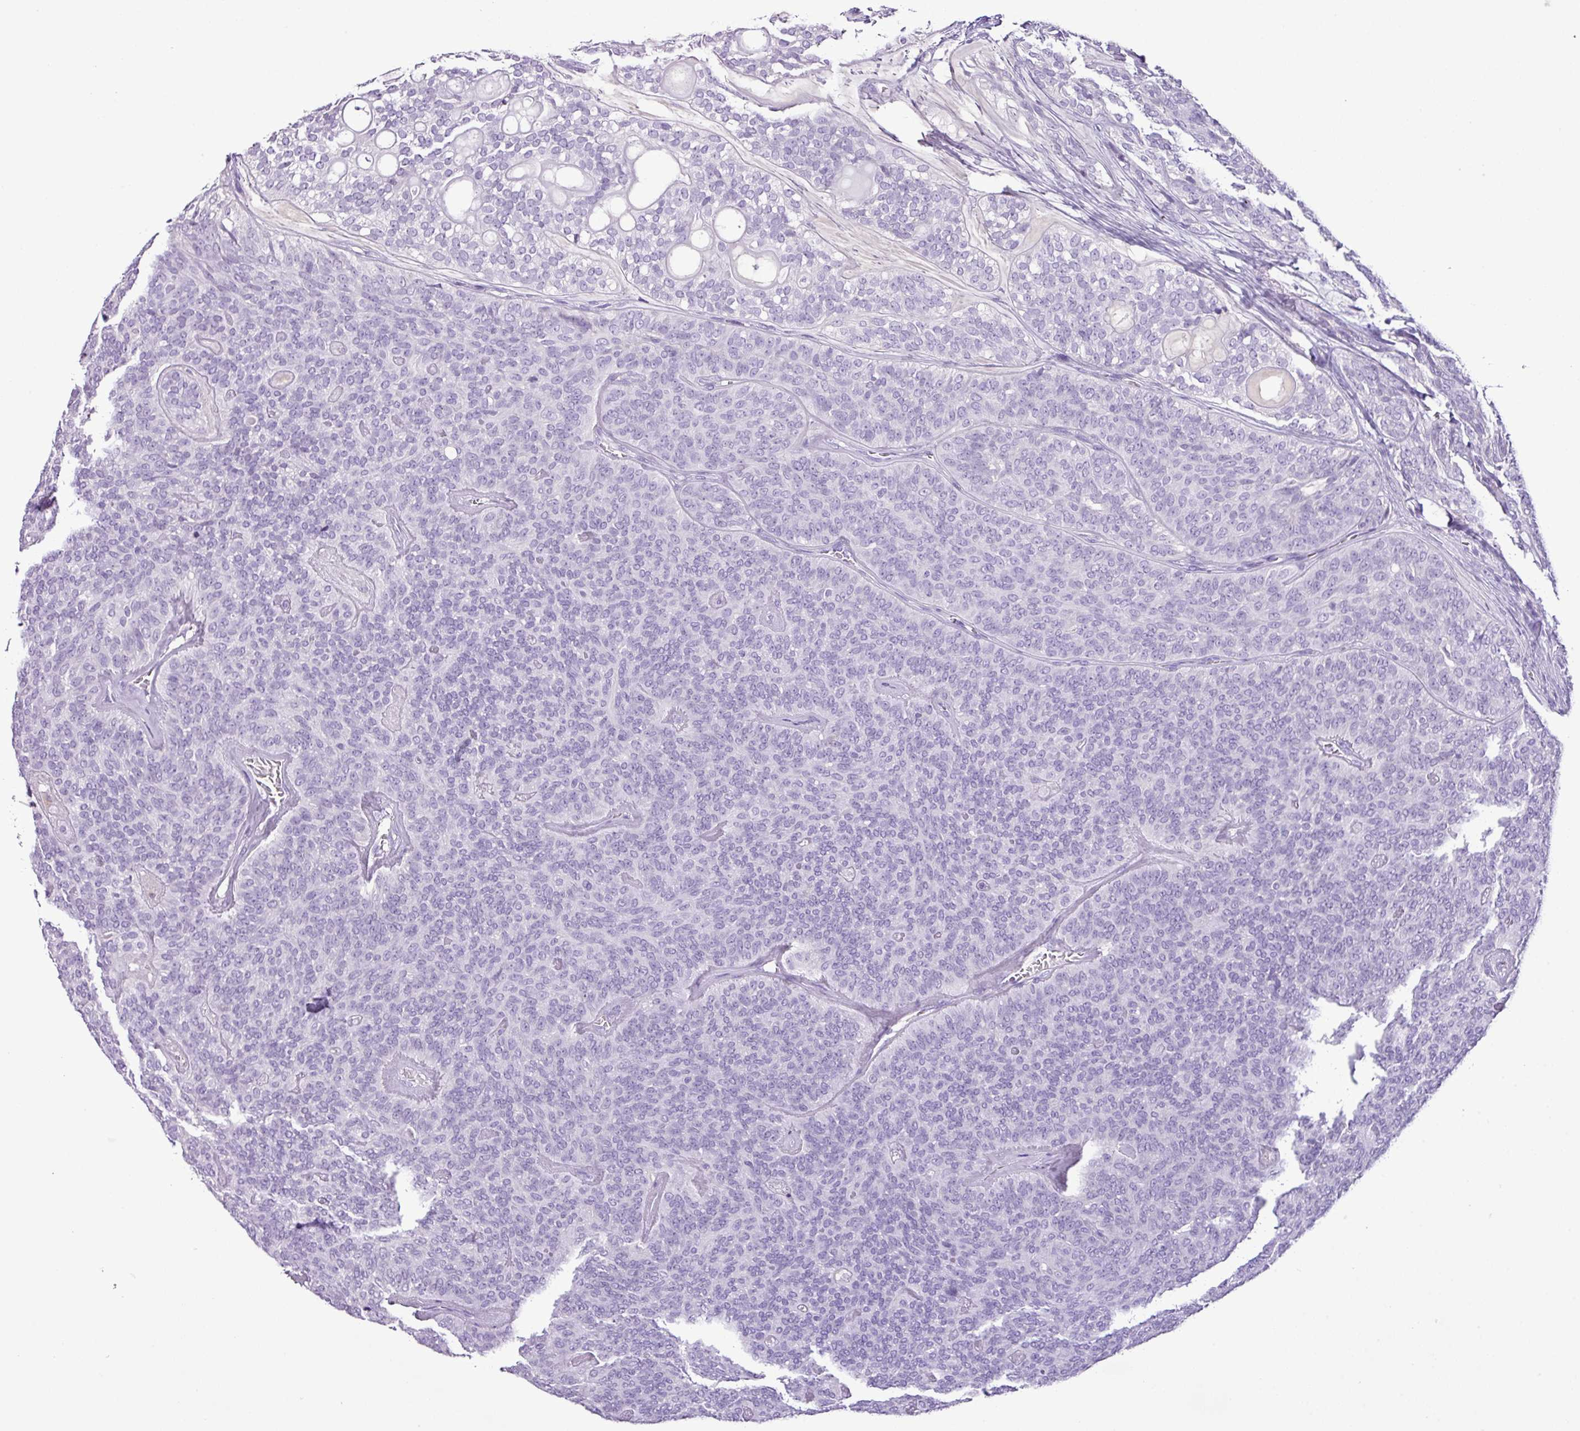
{"staining": {"intensity": "negative", "quantity": "none", "location": "none"}, "tissue": "head and neck cancer", "cell_type": "Tumor cells", "image_type": "cancer", "snomed": [{"axis": "morphology", "description": "Adenocarcinoma, NOS"}, {"axis": "topography", "description": "Head-Neck"}], "caption": "There is no significant staining in tumor cells of head and neck cancer.", "gene": "HTR3E", "patient": {"sex": "male", "age": 66}}